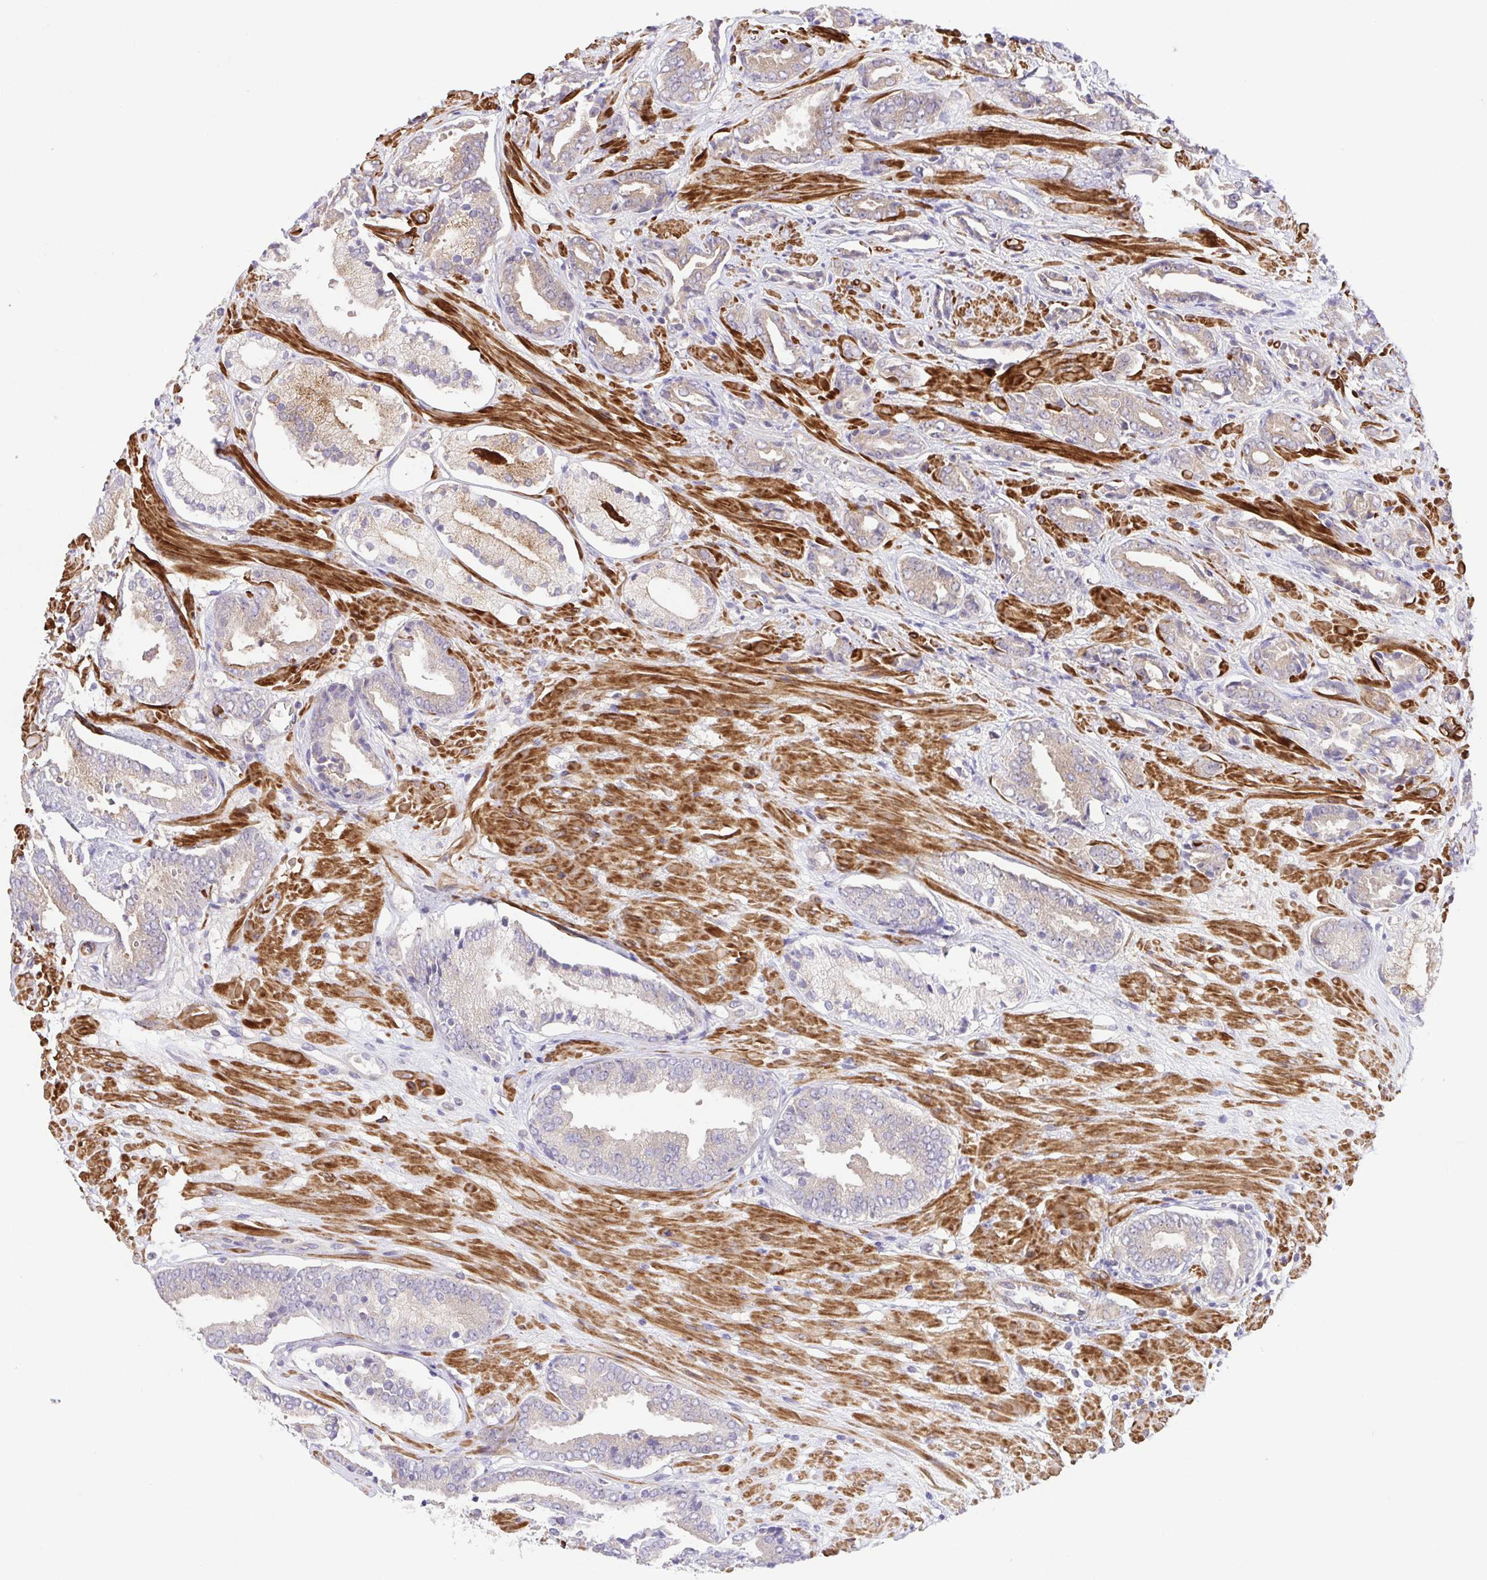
{"staining": {"intensity": "weak", "quantity": "25%-75%", "location": "cytoplasmic/membranous"}, "tissue": "prostate cancer", "cell_type": "Tumor cells", "image_type": "cancer", "snomed": [{"axis": "morphology", "description": "Adenocarcinoma, High grade"}, {"axis": "topography", "description": "Prostate"}], "caption": "Human prostate cancer stained with a protein marker exhibits weak staining in tumor cells.", "gene": "IDE", "patient": {"sex": "male", "age": 56}}